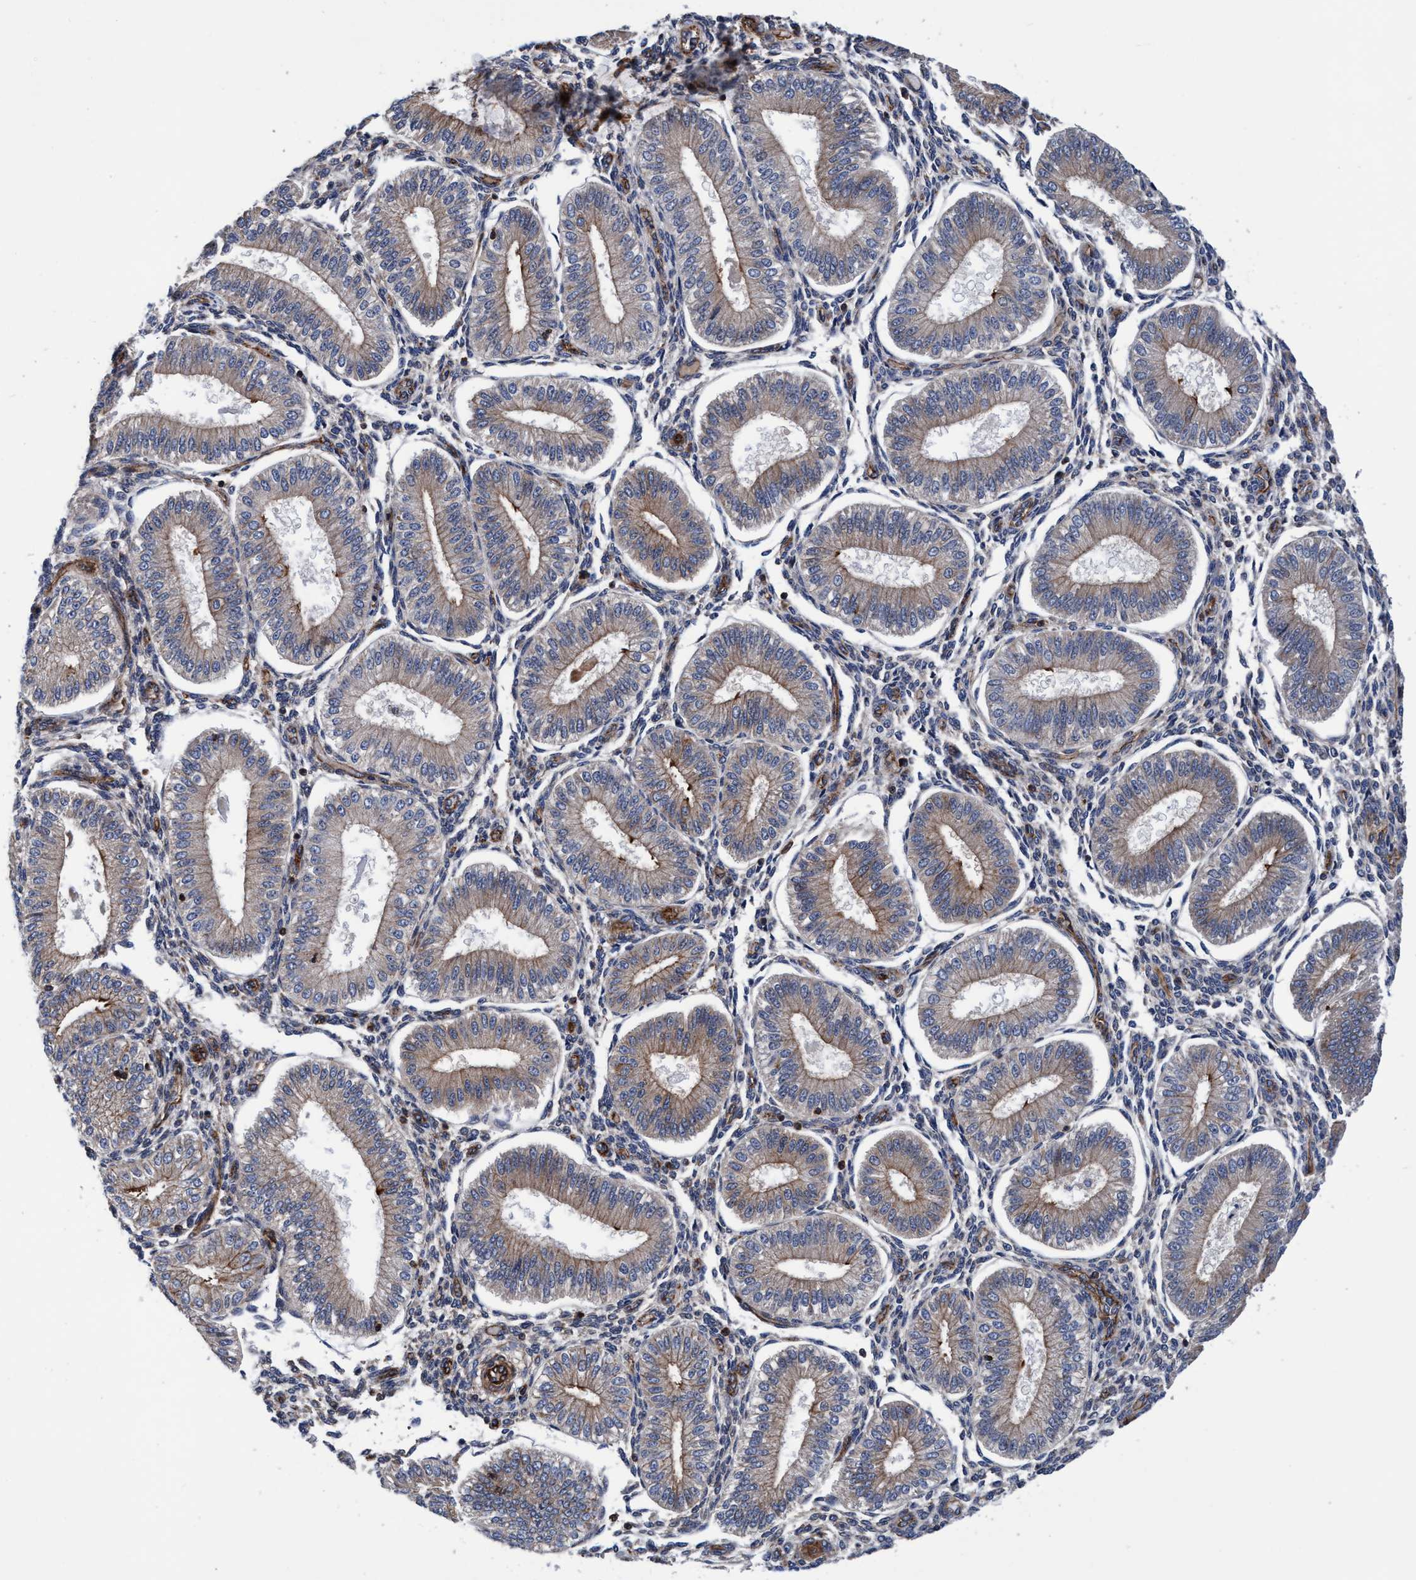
{"staining": {"intensity": "strong", "quantity": "<25%", "location": "cytoplasmic/membranous"}, "tissue": "endometrium", "cell_type": "Cells in endometrial stroma", "image_type": "normal", "snomed": [{"axis": "morphology", "description": "Normal tissue, NOS"}, {"axis": "topography", "description": "Endometrium"}], "caption": "This photomicrograph reveals immunohistochemistry staining of unremarkable human endometrium, with medium strong cytoplasmic/membranous staining in approximately <25% of cells in endometrial stroma.", "gene": "MCM3AP", "patient": {"sex": "female", "age": 39}}